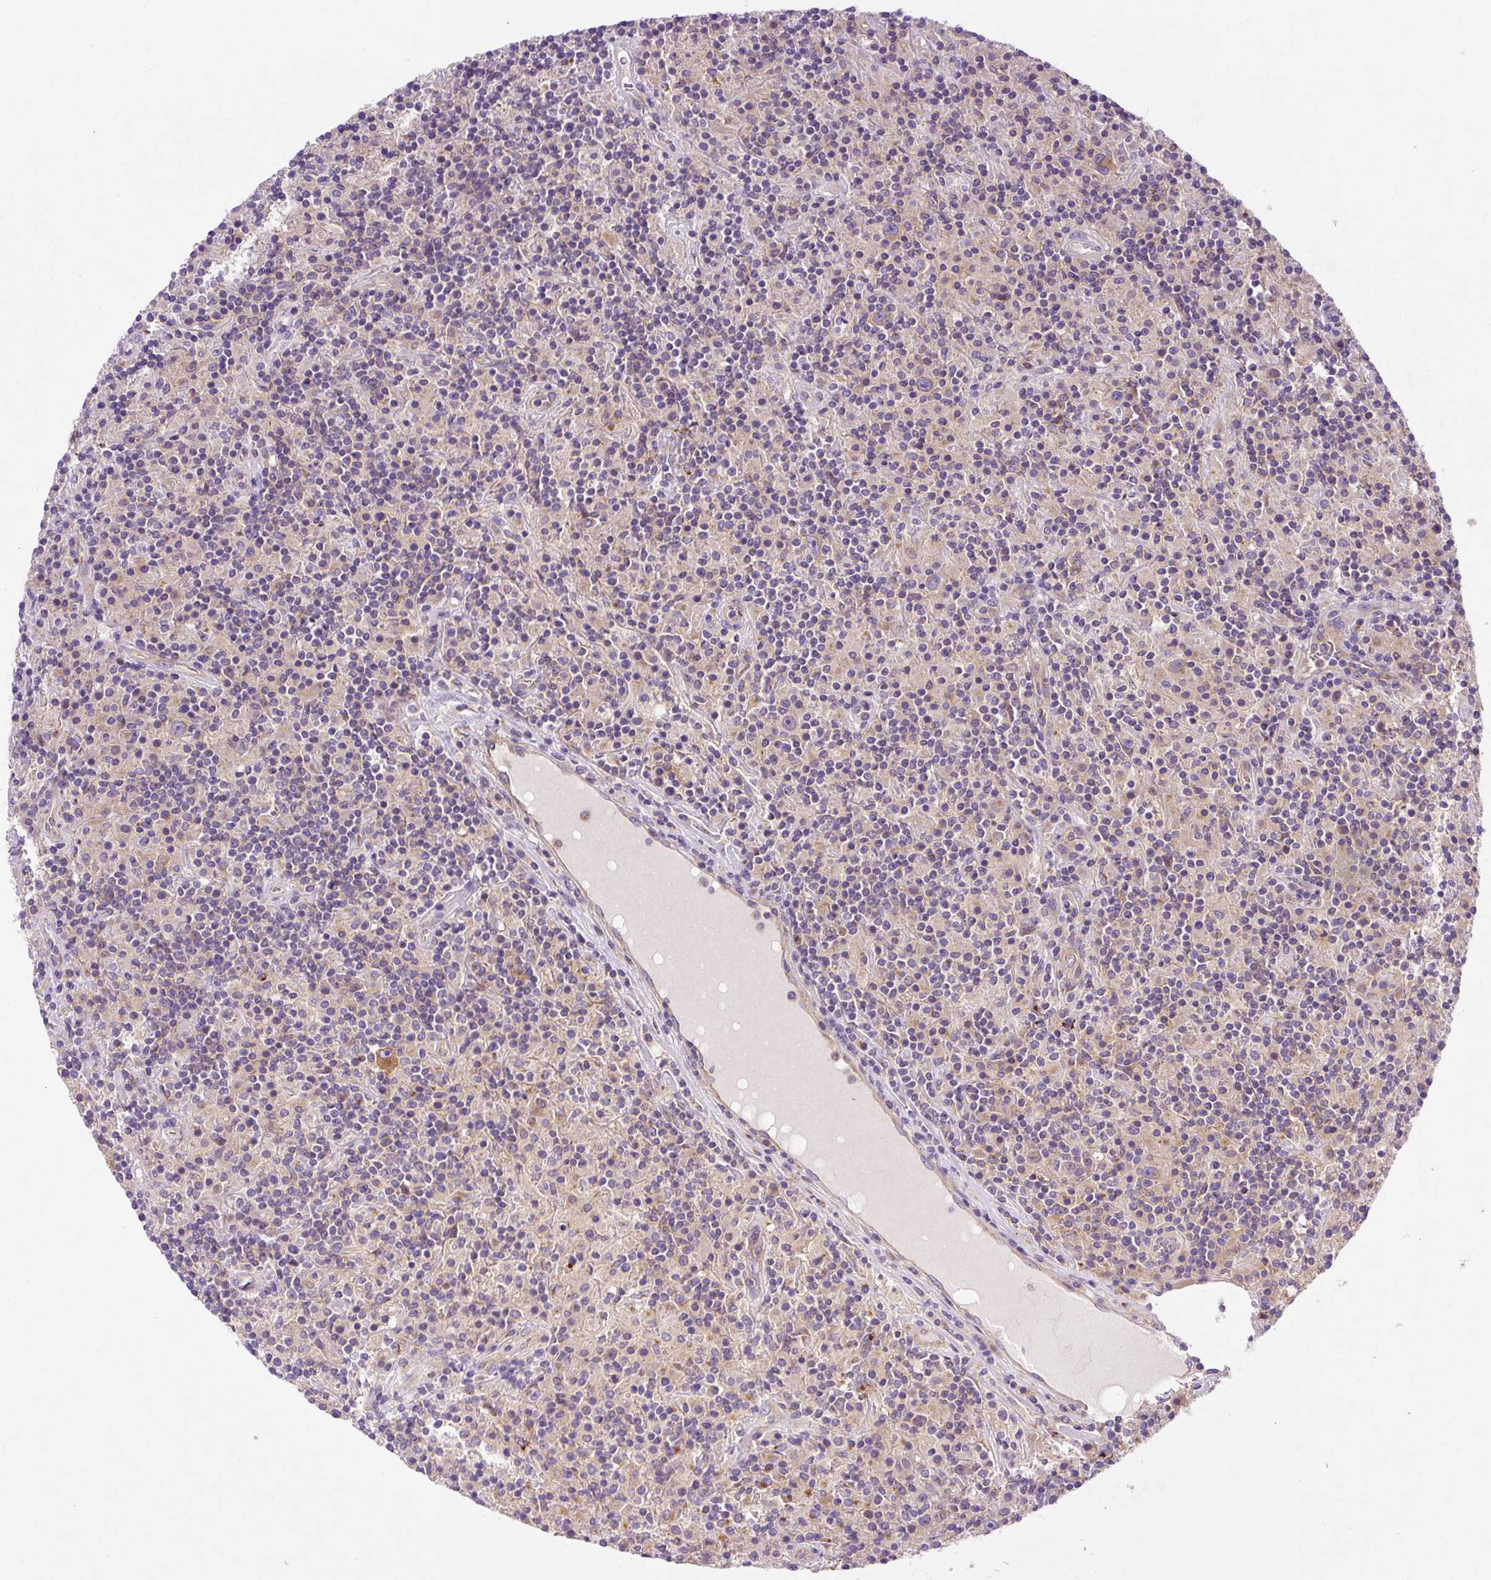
{"staining": {"intensity": "moderate", "quantity": "<25%", "location": "cytoplasmic/membranous"}, "tissue": "lymphoma", "cell_type": "Tumor cells", "image_type": "cancer", "snomed": [{"axis": "morphology", "description": "Hodgkin's disease, NOS"}, {"axis": "topography", "description": "Lymph node"}], "caption": "Immunohistochemical staining of Hodgkin's disease demonstrates low levels of moderate cytoplasmic/membranous staining in approximately <25% of tumor cells.", "gene": "OR4K15", "patient": {"sex": "male", "age": 70}}